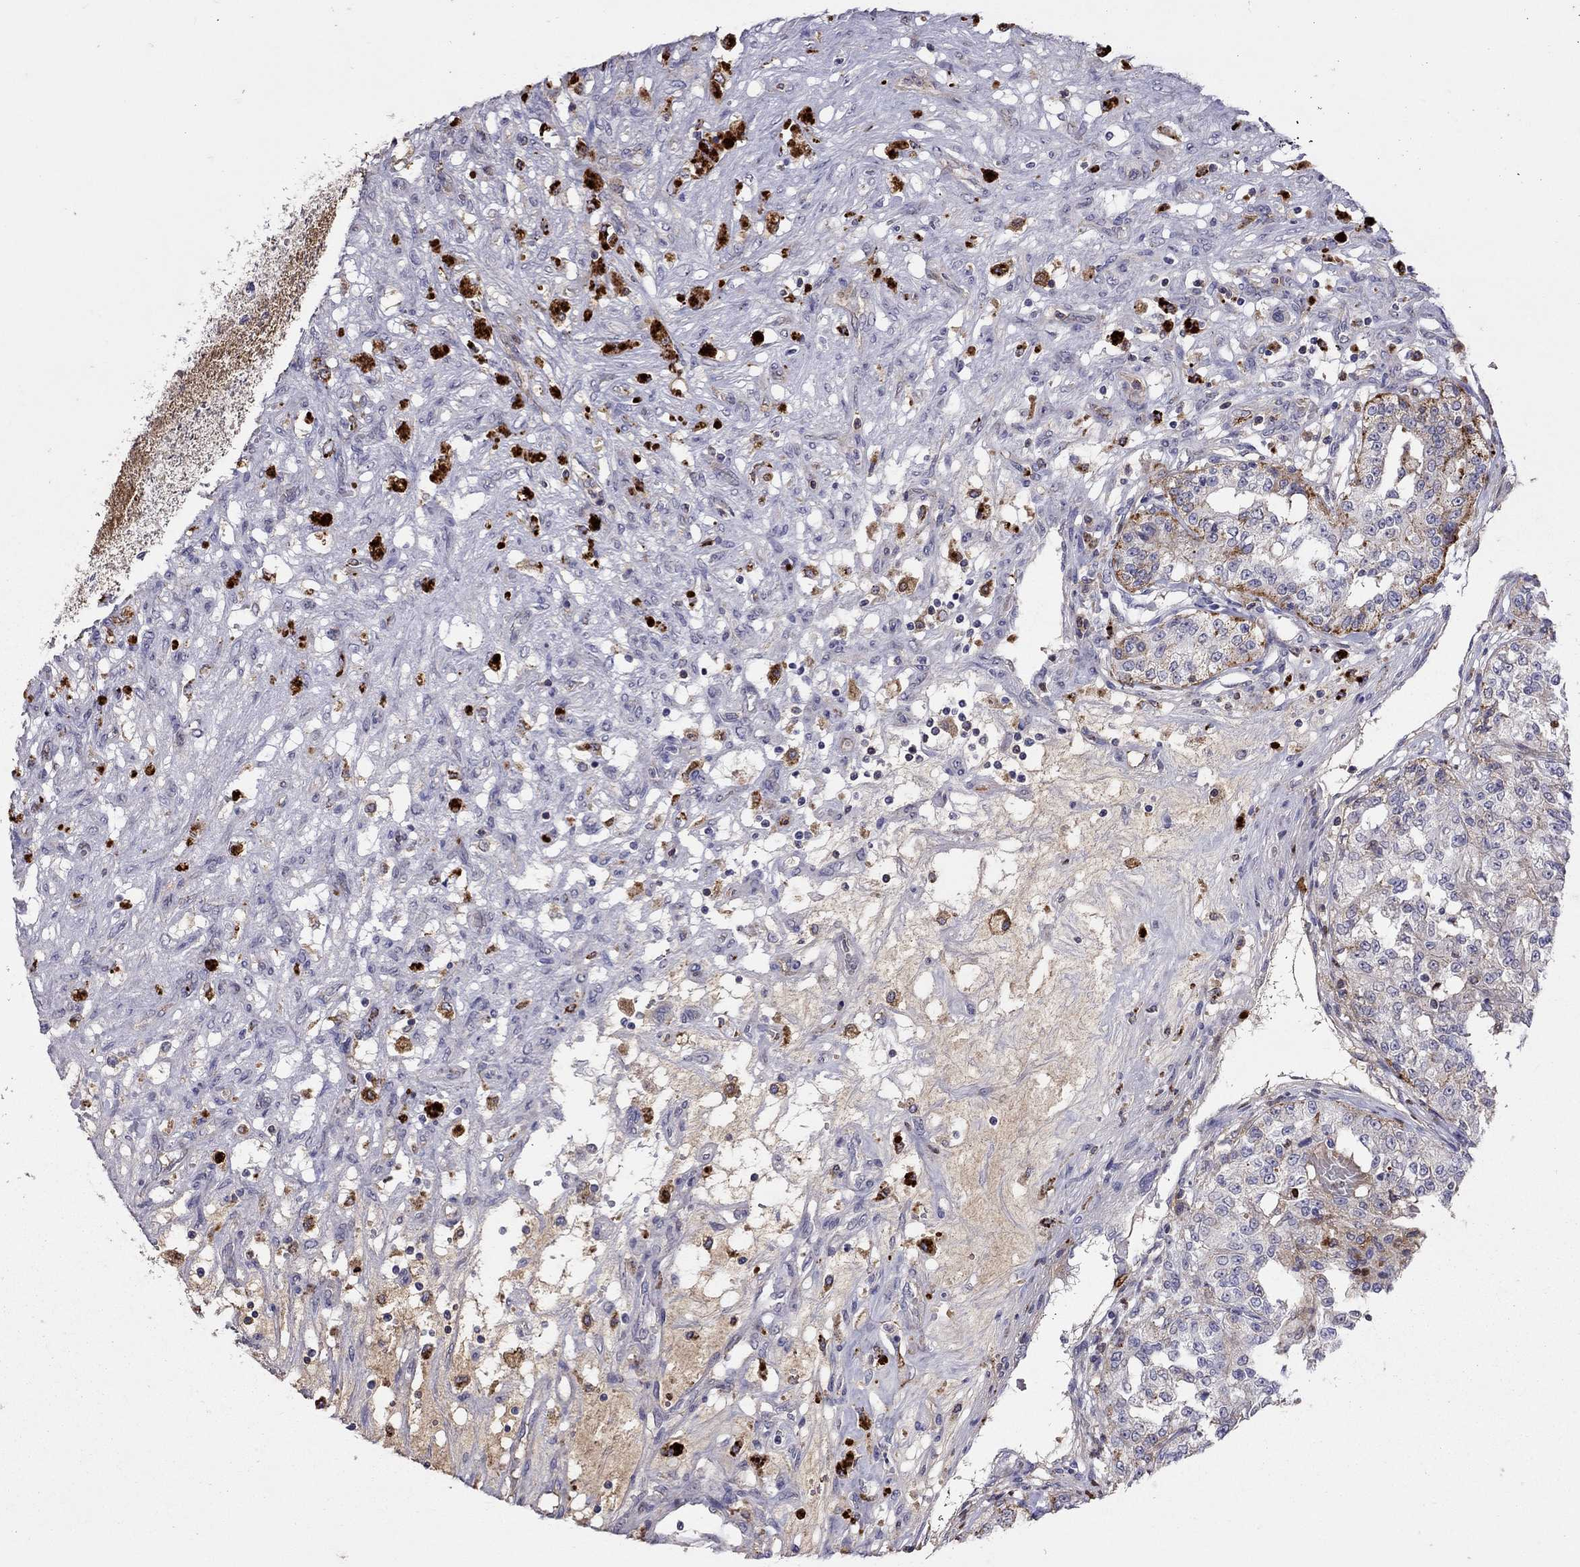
{"staining": {"intensity": "weak", "quantity": "<25%", "location": "cytoplasmic/membranous"}, "tissue": "renal cancer", "cell_type": "Tumor cells", "image_type": "cancer", "snomed": [{"axis": "morphology", "description": "Adenocarcinoma, NOS"}, {"axis": "topography", "description": "Kidney"}], "caption": "Renal adenocarcinoma stained for a protein using immunohistochemistry shows no positivity tumor cells.", "gene": "SERPINA3", "patient": {"sex": "female", "age": 63}}